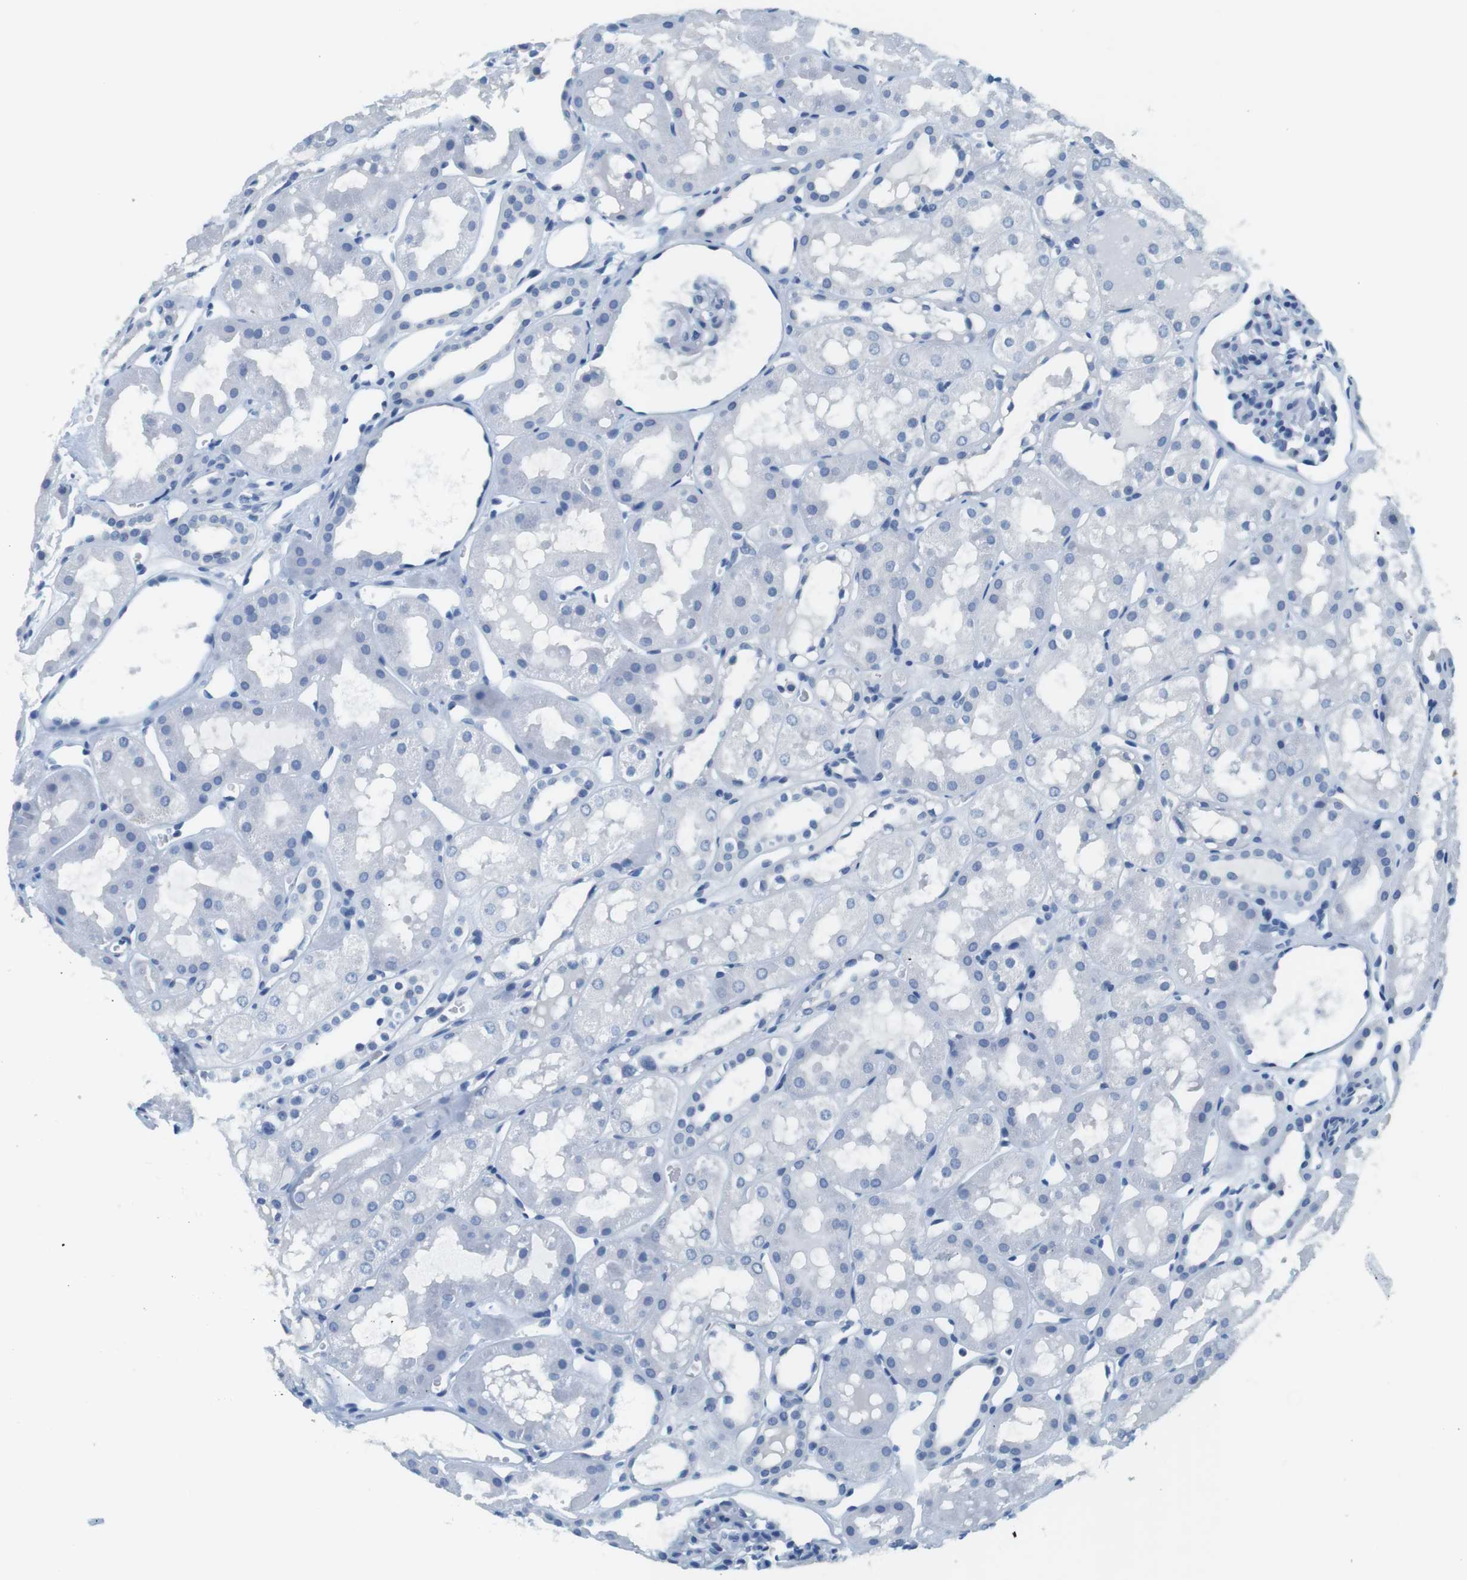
{"staining": {"intensity": "negative", "quantity": "none", "location": "none"}, "tissue": "kidney", "cell_type": "Cells in glomeruli", "image_type": "normal", "snomed": [{"axis": "morphology", "description": "Normal tissue, NOS"}, {"axis": "topography", "description": "Kidney"}, {"axis": "topography", "description": "Urinary bladder"}], "caption": "IHC image of unremarkable kidney: human kidney stained with DAB demonstrates no significant protein expression in cells in glomeruli.", "gene": "CYP2C9", "patient": {"sex": "male", "age": 16}}